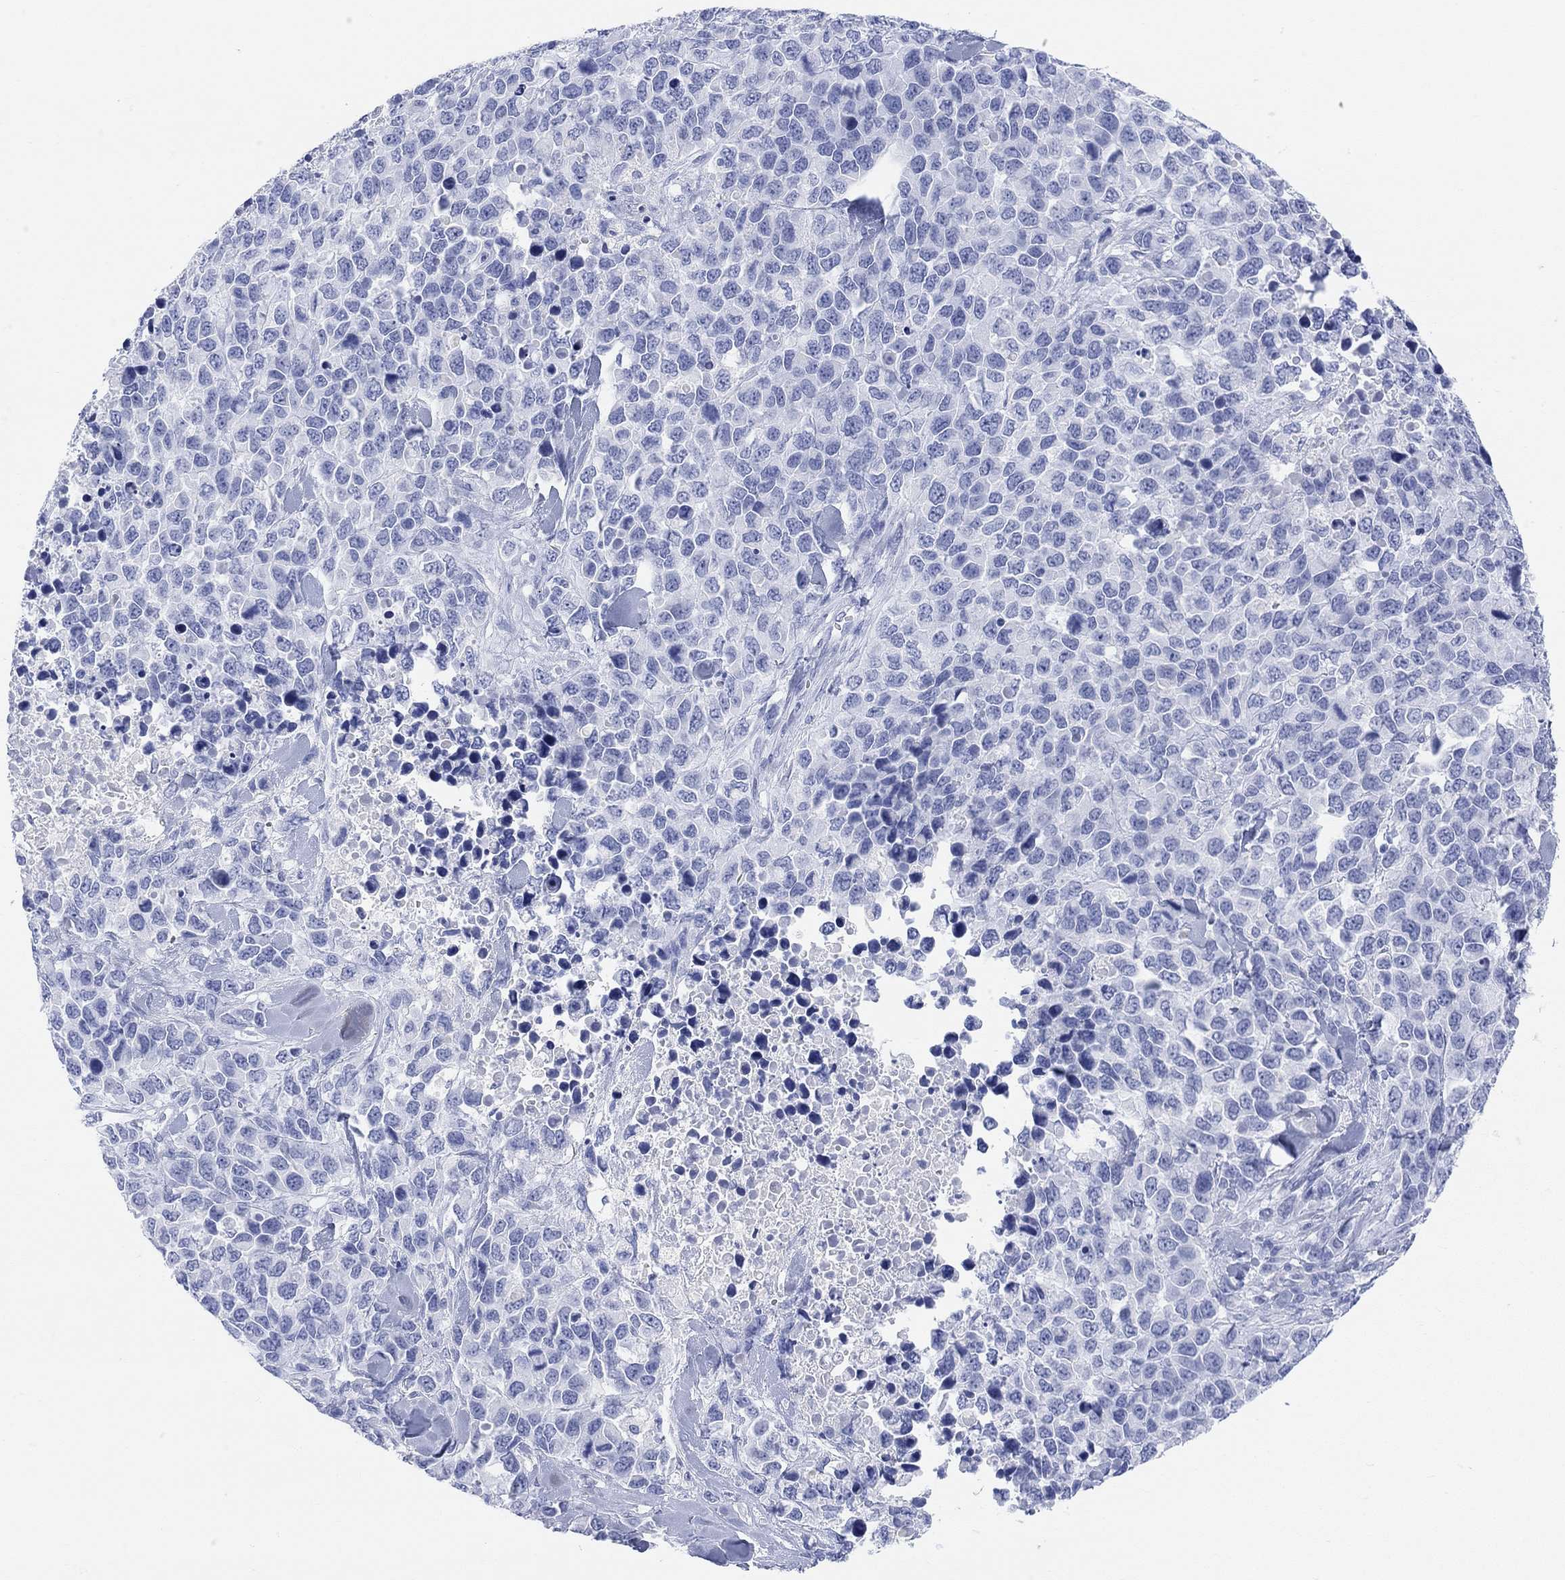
{"staining": {"intensity": "negative", "quantity": "none", "location": "none"}, "tissue": "melanoma", "cell_type": "Tumor cells", "image_type": "cancer", "snomed": [{"axis": "morphology", "description": "Malignant melanoma, Metastatic site"}, {"axis": "topography", "description": "Skin"}], "caption": "This is an immunohistochemistry image of malignant melanoma (metastatic site). There is no positivity in tumor cells.", "gene": "XIRP2", "patient": {"sex": "male", "age": 84}}